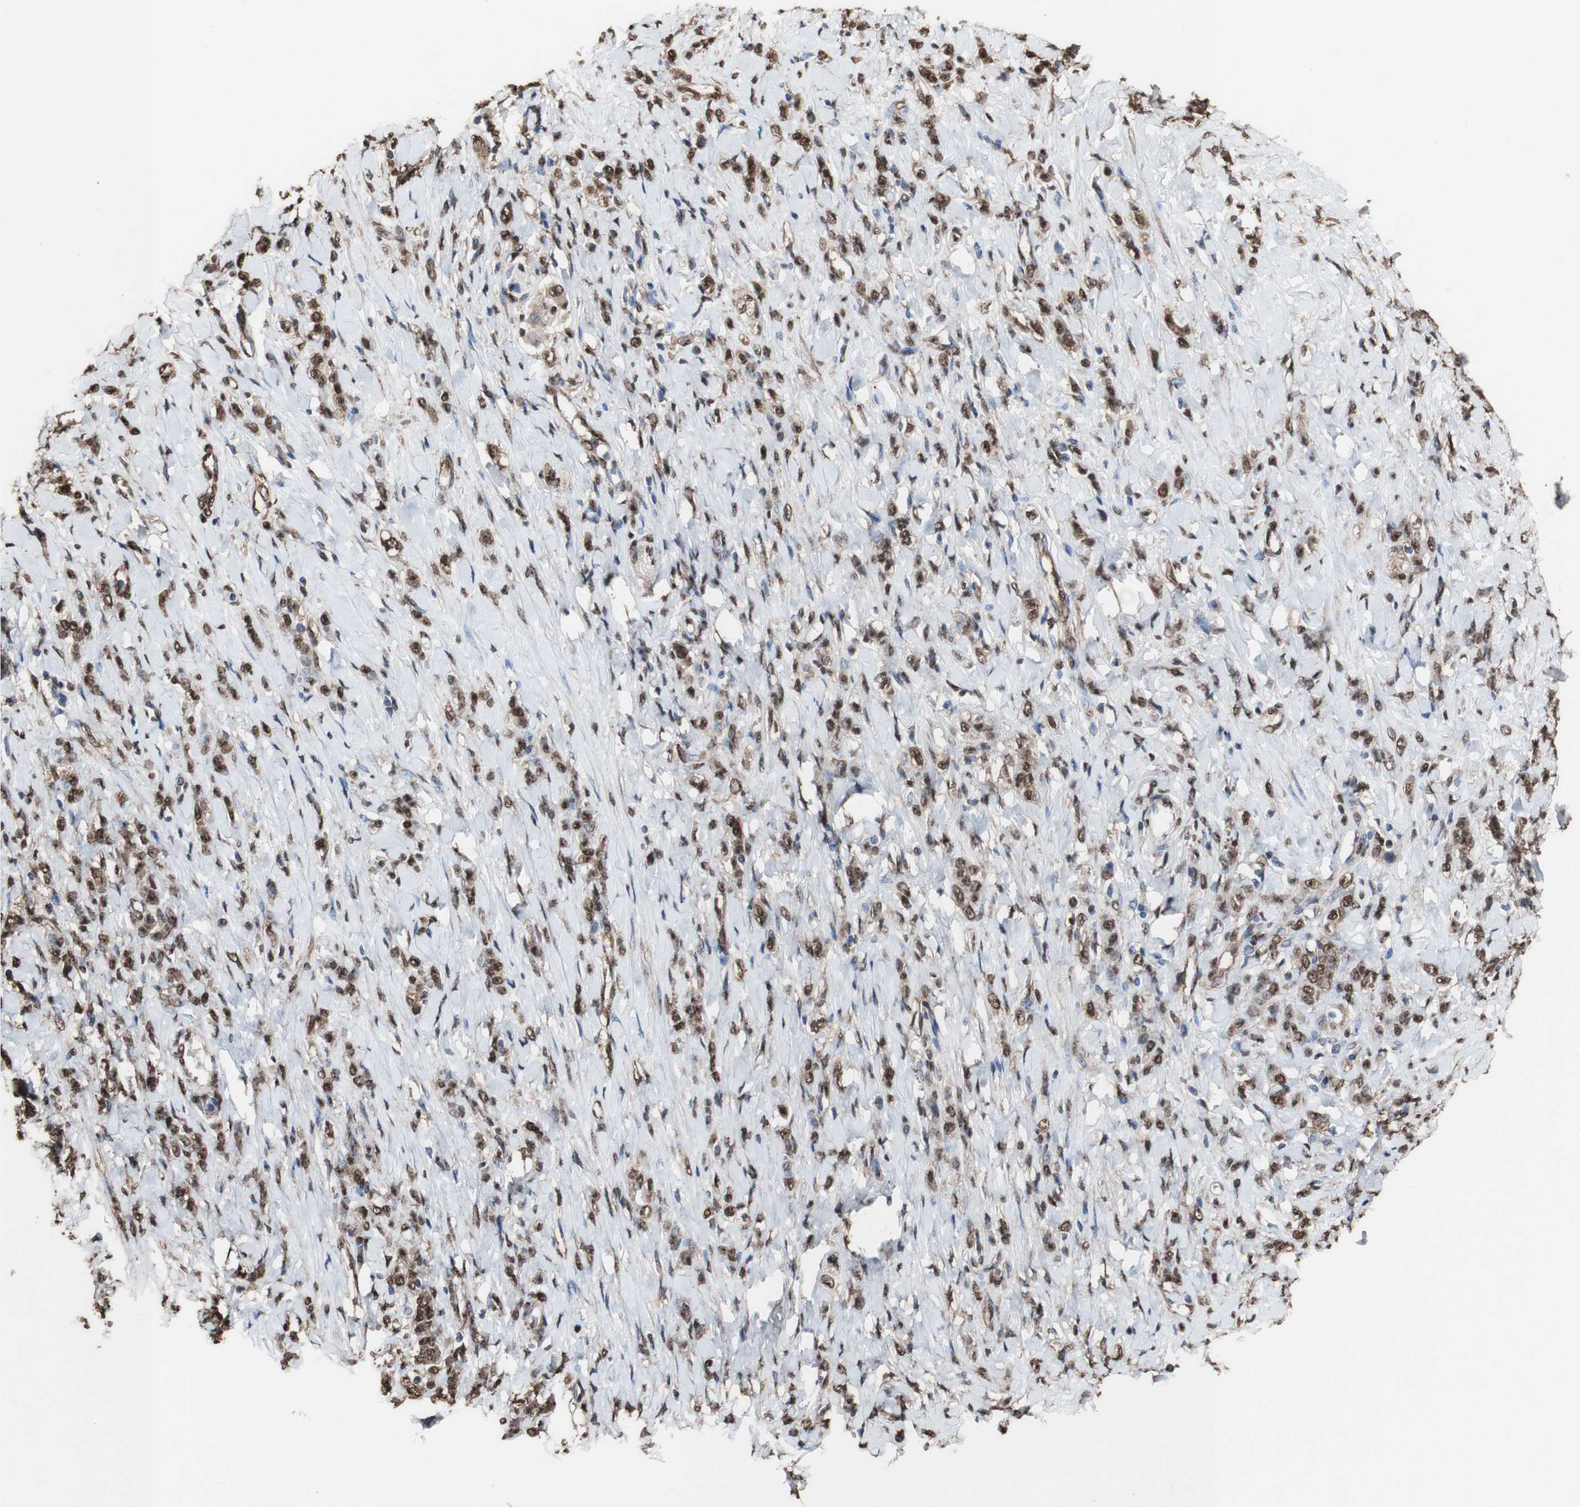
{"staining": {"intensity": "moderate", "quantity": ">75%", "location": "cytoplasmic/membranous,nuclear"}, "tissue": "stomach cancer", "cell_type": "Tumor cells", "image_type": "cancer", "snomed": [{"axis": "morphology", "description": "Adenocarcinoma, NOS"}, {"axis": "topography", "description": "Stomach"}], "caption": "Human stomach adenocarcinoma stained with a protein marker shows moderate staining in tumor cells.", "gene": "PIDD1", "patient": {"sex": "male", "age": 82}}